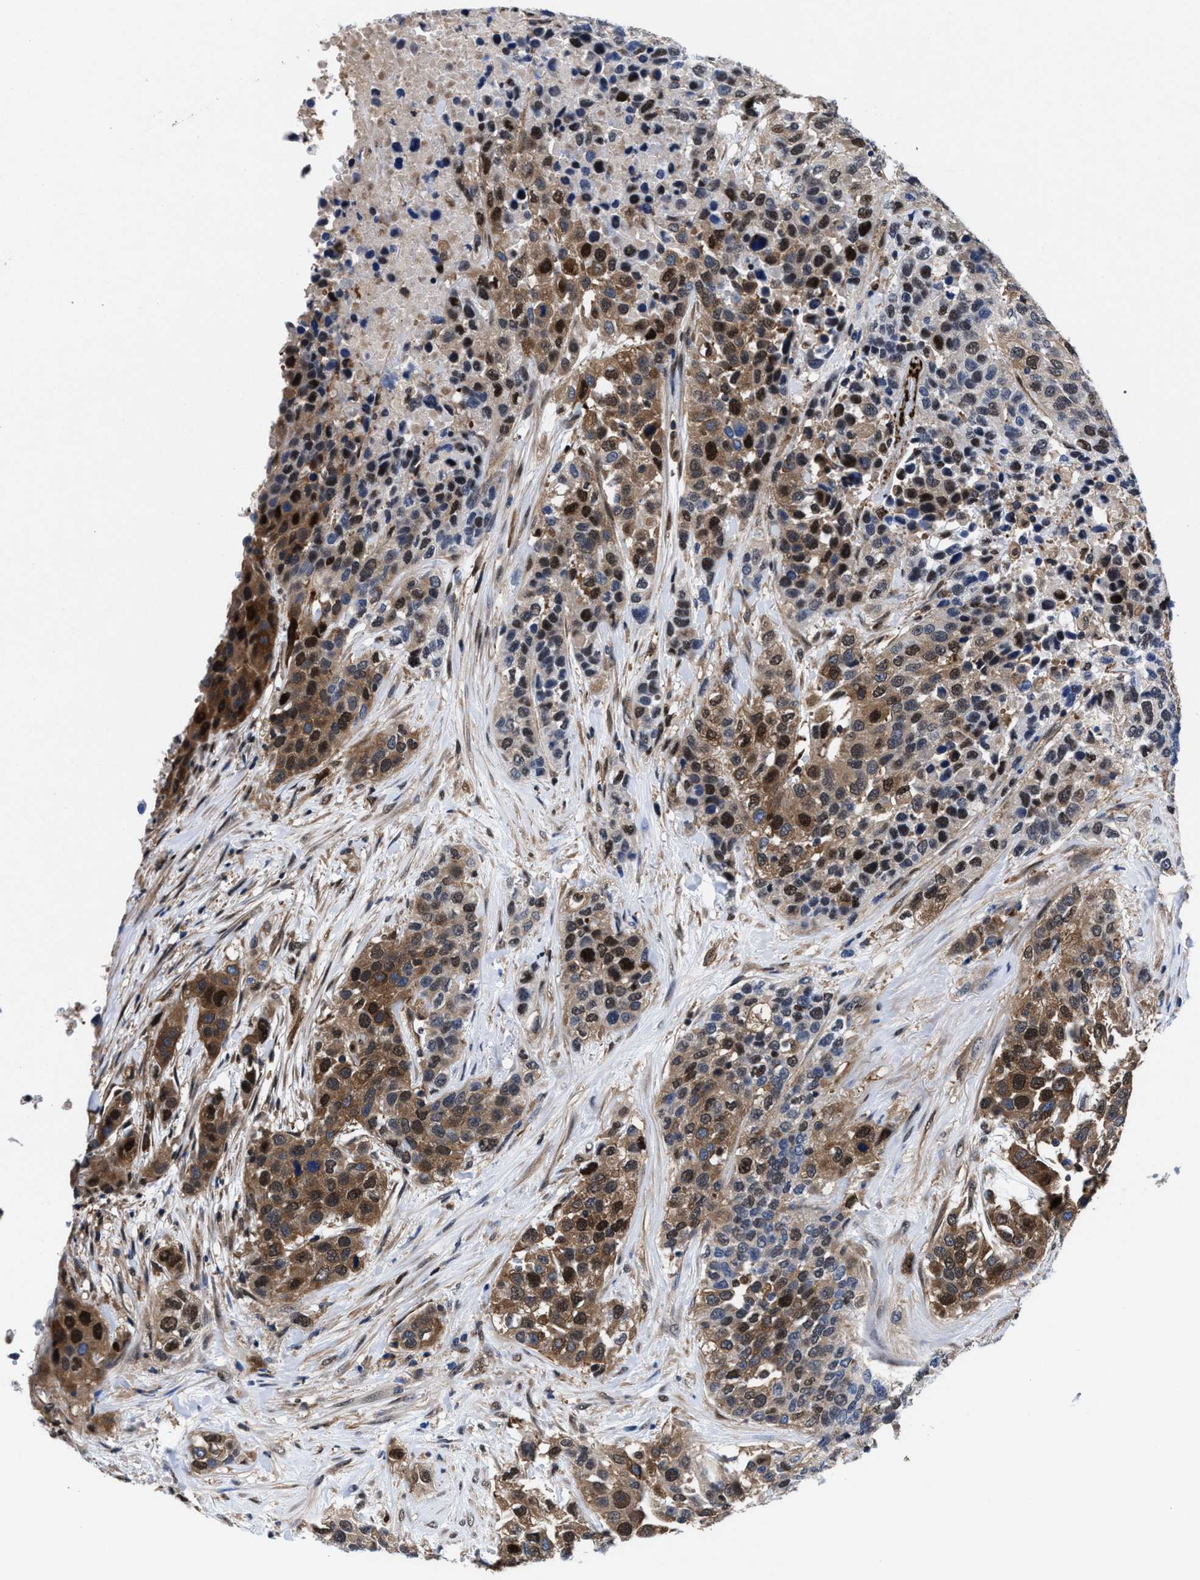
{"staining": {"intensity": "moderate", "quantity": ">75%", "location": "cytoplasmic/membranous,nuclear"}, "tissue": "urothelial cancer", "cell_type": "Tumor cells", "image_type": "cancer", "snomed": [{"axis": "morphology", "description": "Urothelial carcinoma, High grade"}, {"axis": "topography", "description": "Urinary bladder"}], "caption": "The immunohistochemical stain shows moderate cytoplasmic/membranous and nuclear positivity in tumor cells of urothelial cancer tissue. (Stains: DAB in brown, nuclei in blue, Microscopy: brightfield microscopy at high magnification).", "gene": "ACLY", "patient": {"sex": "female", "age": 80}}